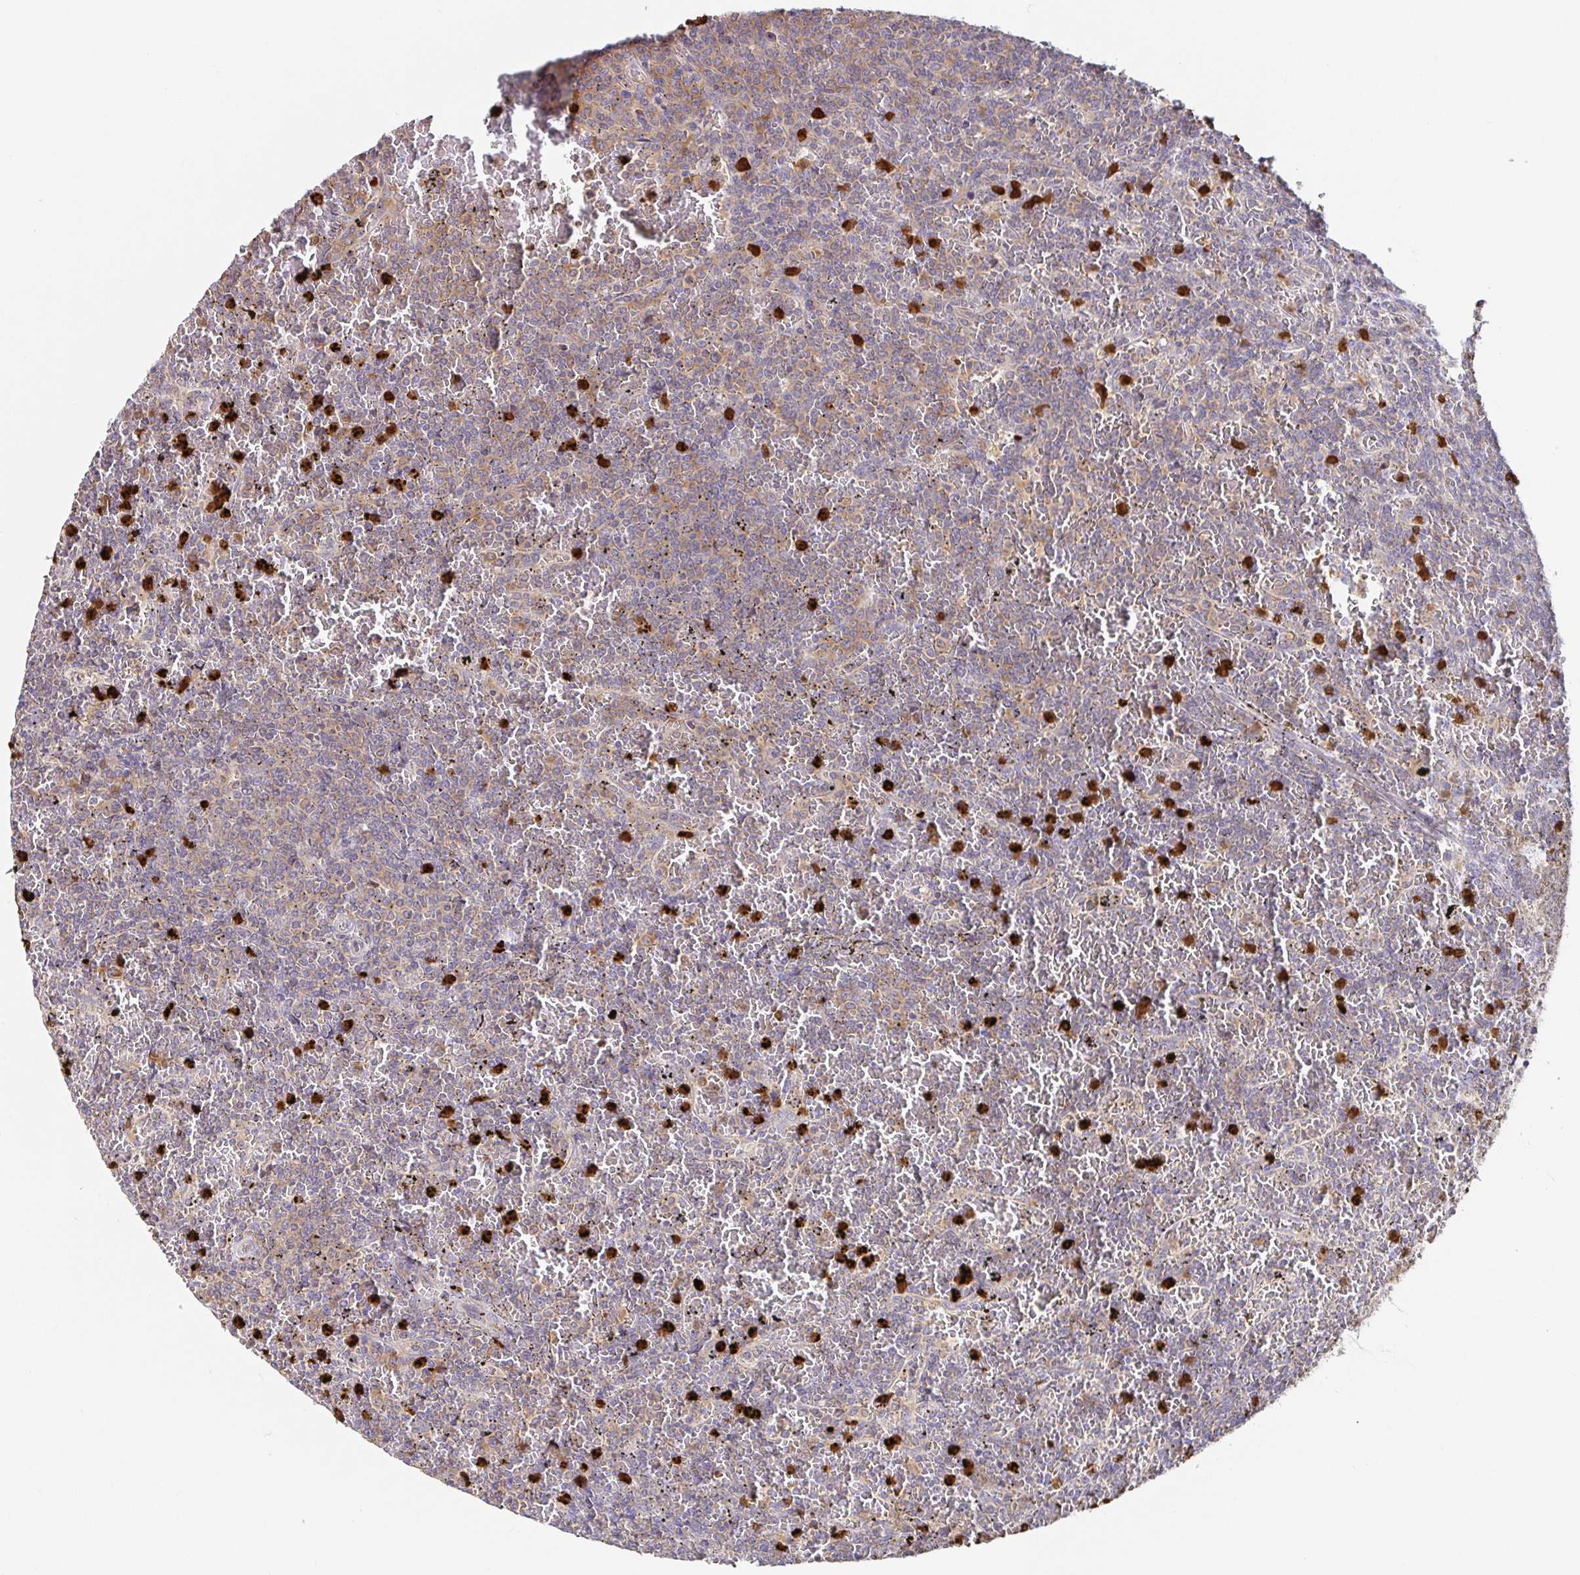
{"staining": {"intensity": "weak", "quantity": ">75%", "location": "cytoplasmic/membranous"}, "tissue": "lymphoma", "cell_type": "Tumor cells", "image_type": "cancer", "snomed": [{"axis": "morphology", "description": "Malignant lymphoma, non-Hodgkin's type, Low grade"}, {"axis": "topography", "description": "Spleen"}], "caption": "Protein expression analysis of malignant lymphoma, non-Hodgkin's type (low-grade) demonstrates weak cytoplasmic/membranous expression in about >75% of tumor cells. Nuclei are stained in blue.", "gene": "PDPK1", "patient": {"sex": "female", "age": 77}}